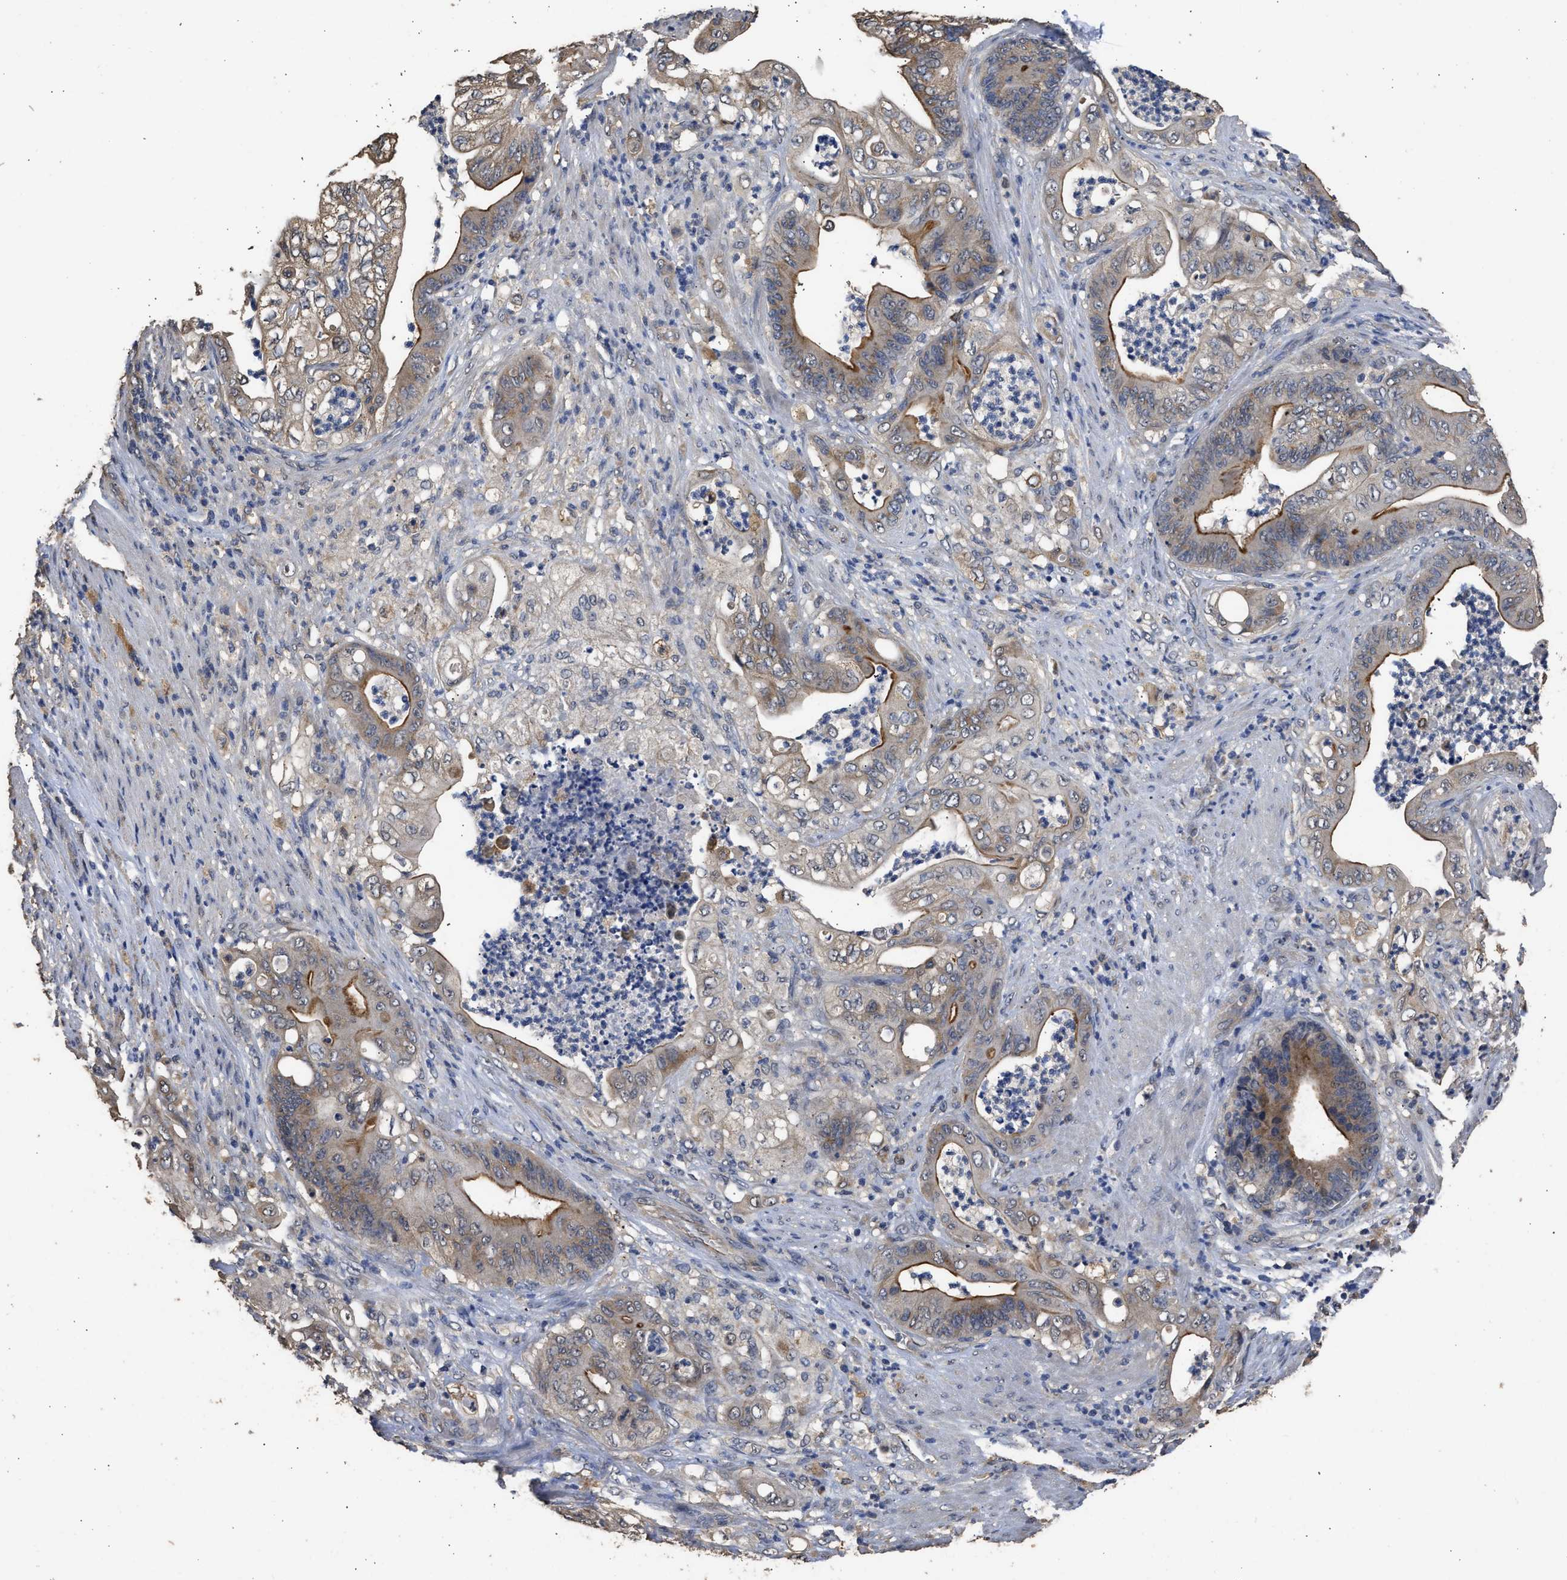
{"staining": {"intensity": "moderate", "quantity": "25%-75%", "location": "cytoplasmic/membranous"}, "tissue": "stomach cancer", "cell_type": "Tumor cells", "image_type": "cancer", "snomed": [{"axis": "morphology", "description": "Adenocarcinoma, NOS"}, {"axis": "topography", "description": "Stomach"}], "caption": "This is an image of IHC staining of adenocarcinoma (stomach), which shows moderate positivity in the cytoplasmic/membranous of tumor cells.", "gene": "SPINT2", "patient": {"sex": "female", "age": 73}}